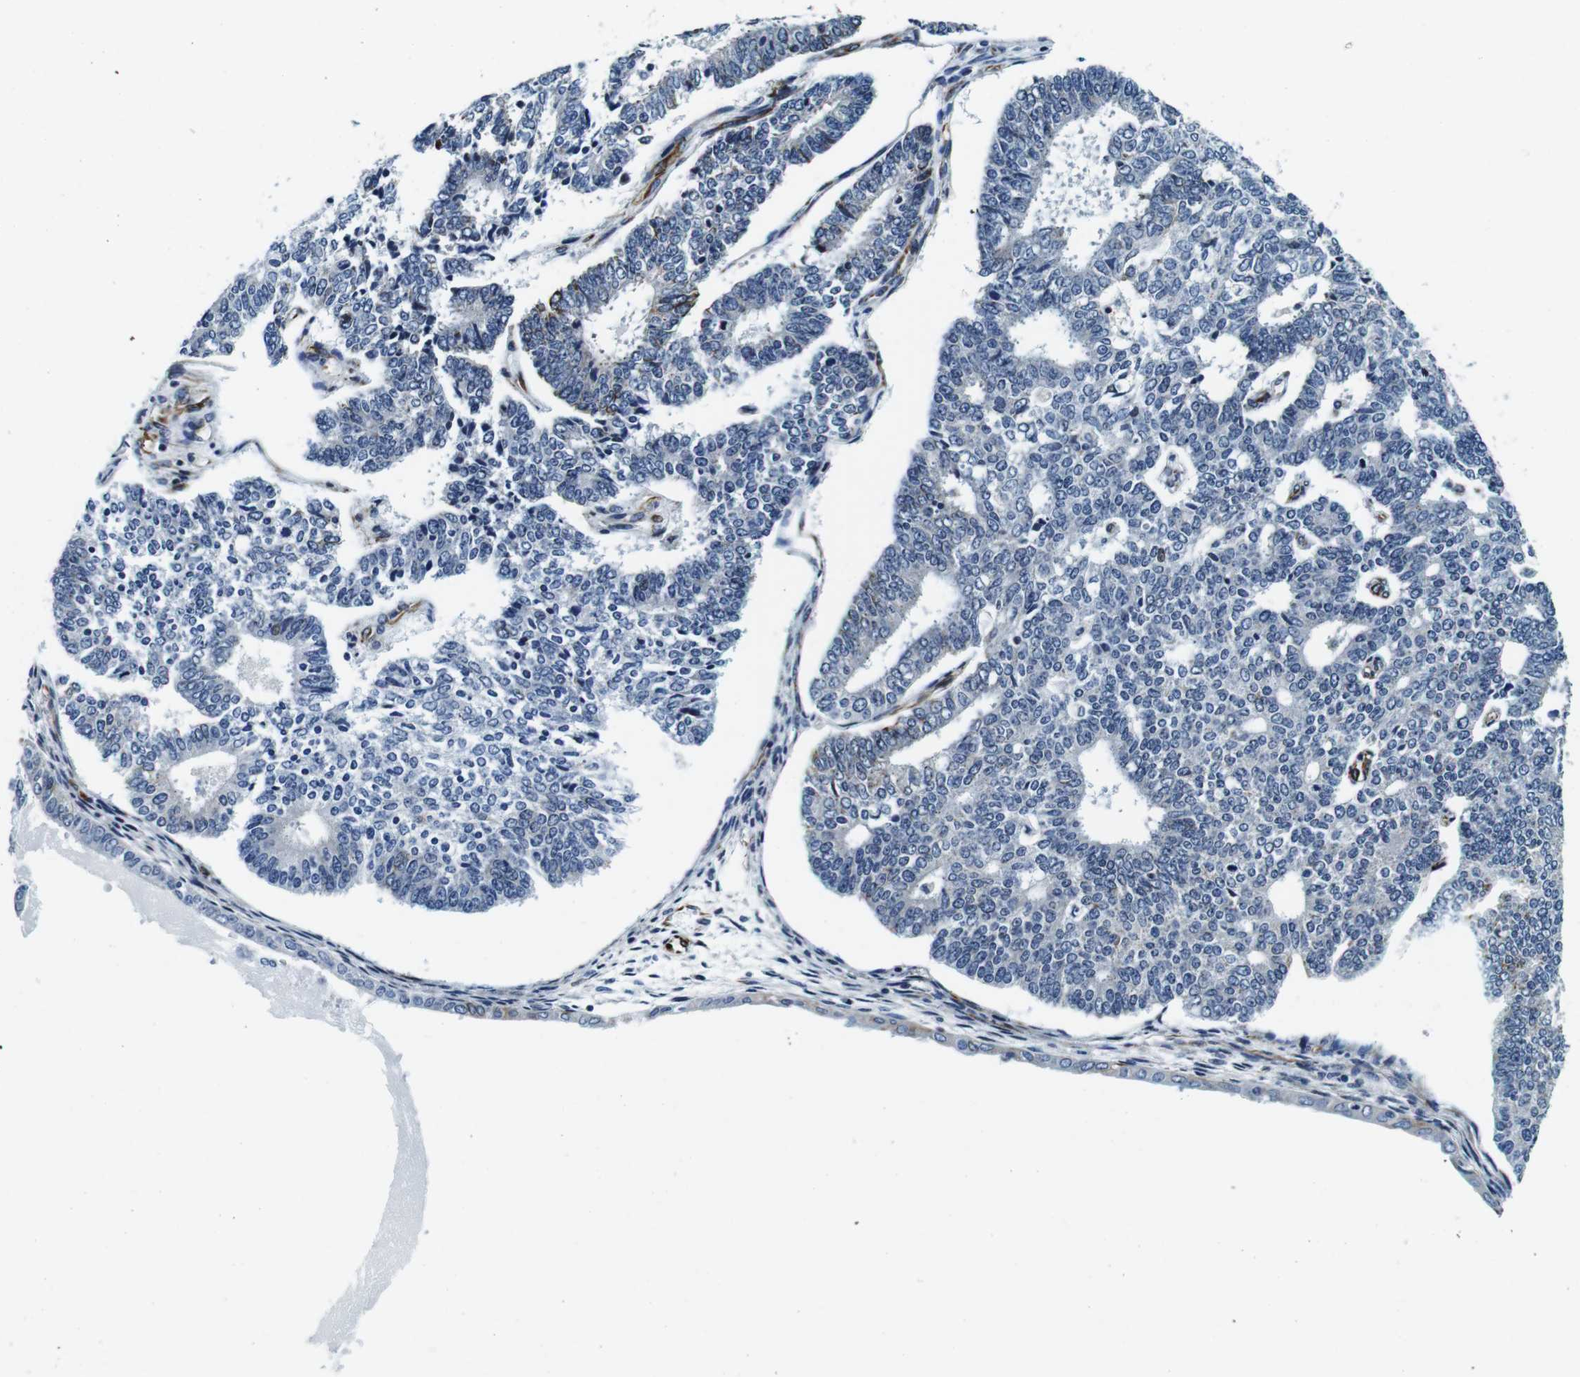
{"staining": {"intensity": "negative", "quantity": "none", "location": "none"}, "tissue": "endometrial cancer", "cell_type": "Tumor cells", "image_type": "cancer", "snomed": [{"axis": "morphology", "description": "Adenocarcinoma, NOS"}, {"axis": "topography", "description": "Endometrium"}], "caption": "There is no significant staining in tumor cells of adenocarcinoma (endometrial). (DAB (3,3'-diaminobenzidine) immunohistochemistry (IHC) with hematoxylin counter stain).", "gene": "FAR2", "patient": {"sex": "female", "age": 70}}